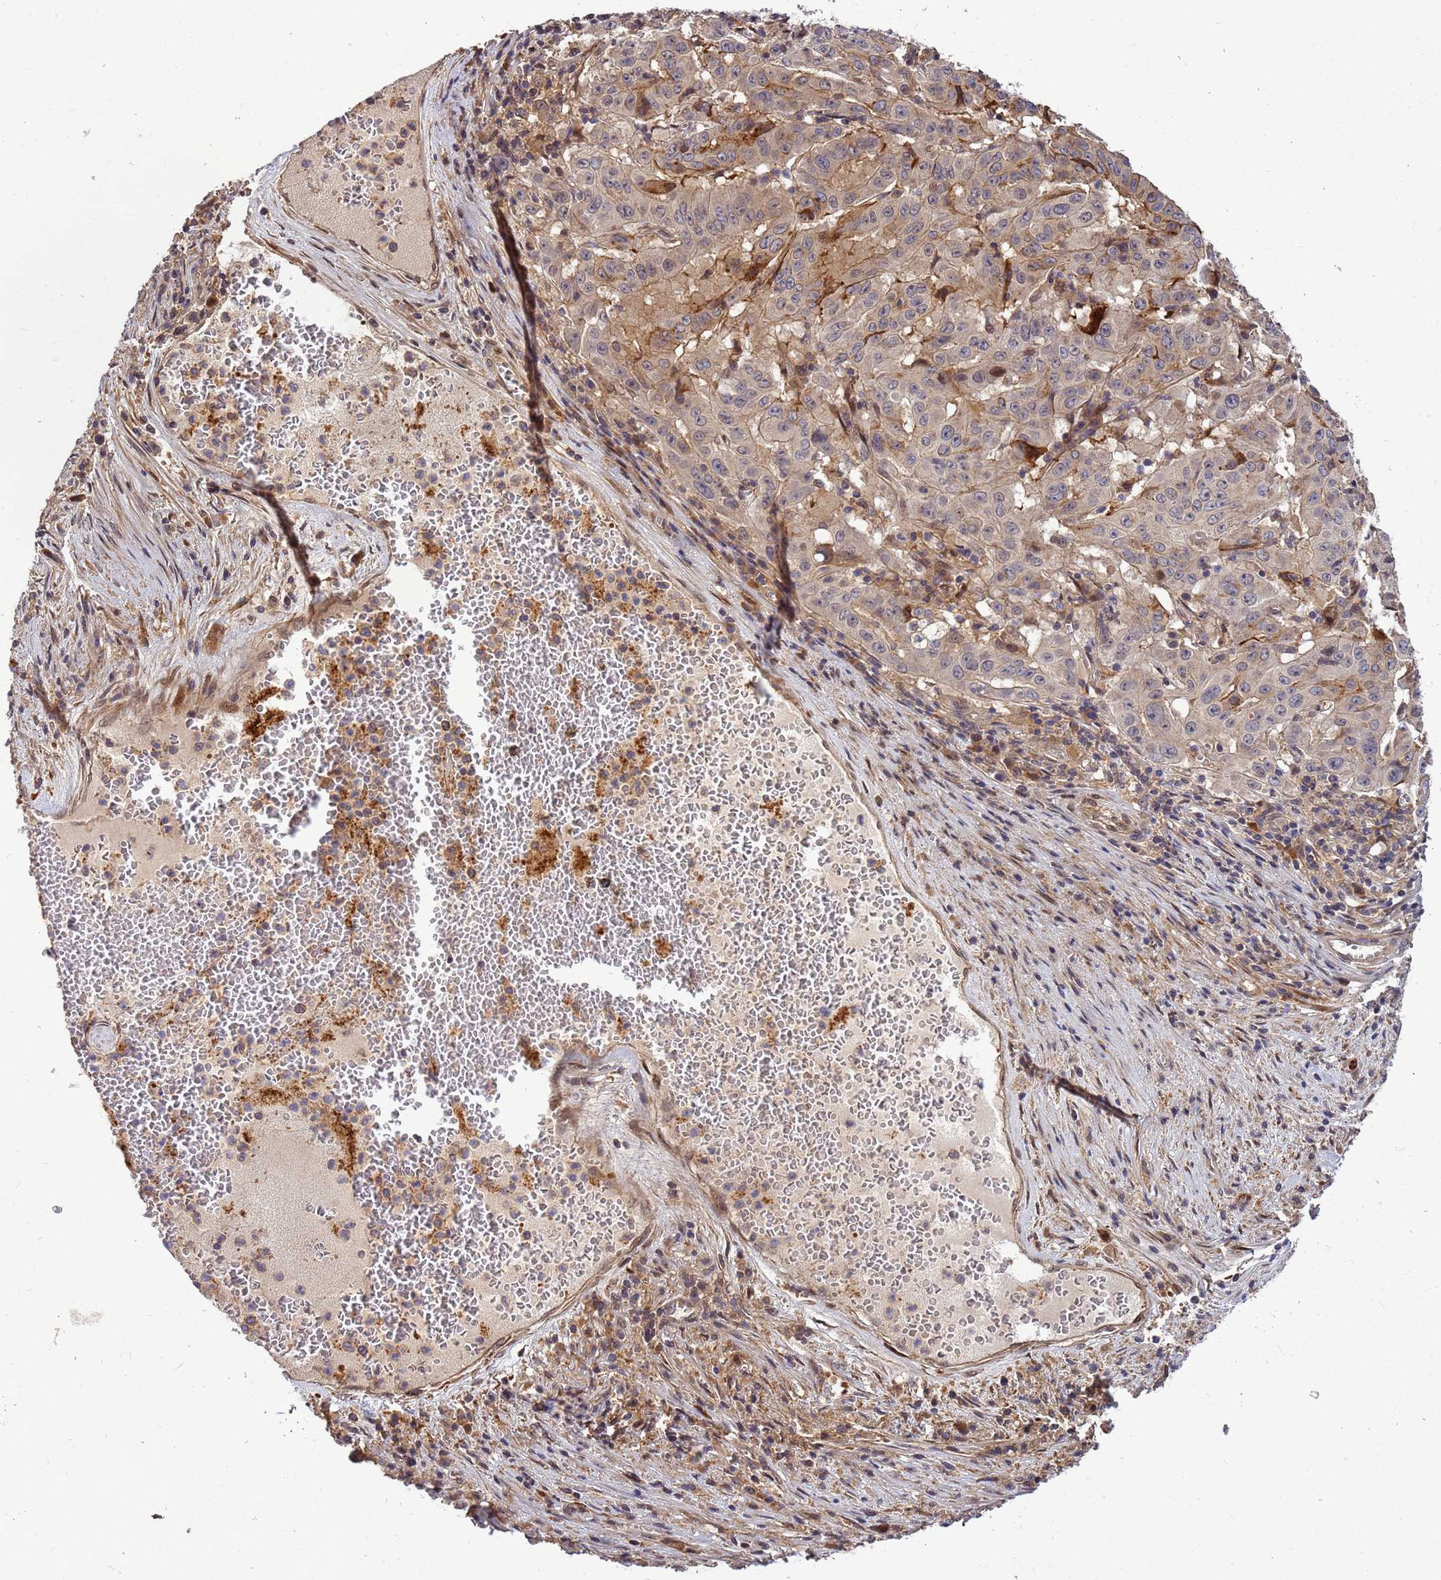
{"staining": {"intensity": "weak", "quantity": "25%-75%", "location": "cytoplasmic/membranous"}, "tissue": "pancreatic cancer", "cell_type": "Tumor cells", "image_type": "cancer", "snomed": [{"axis": "morphology", "description": "Adenocarcinoma, NOS"}, {"axis": "topography", "description": "Pancreas"}], "caption": "The micrograph demonstrates staining of pancreatic adenocarcinoma, revealing weak cytoplasmic/membranous protein expression (brown color) within tumor cells.", "gene": "DUS4L", "patient": {"sex": "male", "age": 63}}